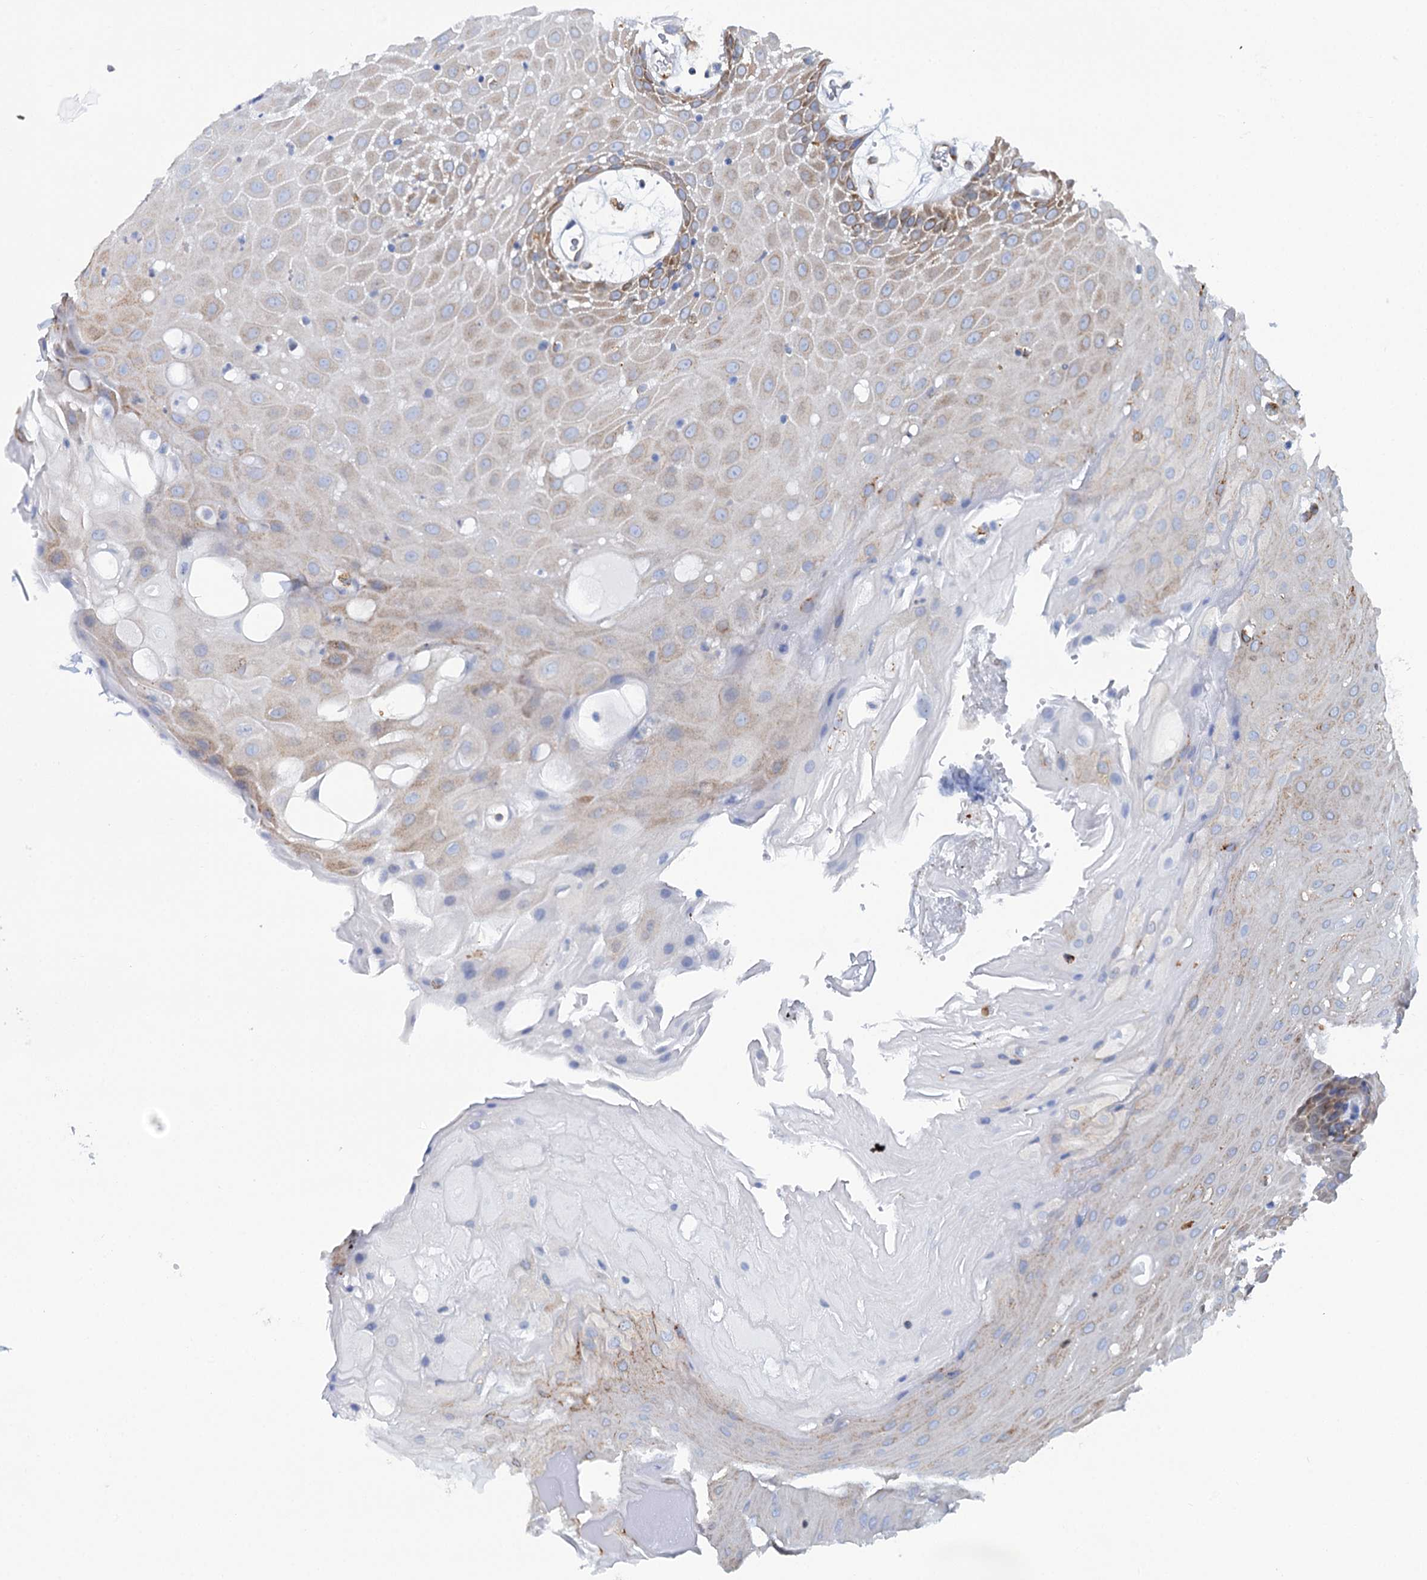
{"staining": {"intensity": "weak", "quantity": "25%-75%", "location": "cytoplasmic/membranous"}, "tissue": "oral mucosa", "cell_type": "Squamous epithelial cells", "image_type": "normal", "snomed": [{"axis": "morphology", "description": "Normal tissue, NOS"}, {"axis": "topography", "description": "Skeletal muscle"}, {"axis": "topography", "description": "Oral tissue"}, {"axis": "topography", "description": "Salivary gland"}, {"axis": "topography", "description": "Peripheral nerve tissue"}], "caption": "Protein expression analysis of normal human oral mucosa reveals weak cytoplasmic/membranous expression in approximately 25%-75% of squamous epithelial cells. Nuclei are stained in blue.", "gene": "SHE", "patient": {"sex": "male", "age": 54}}